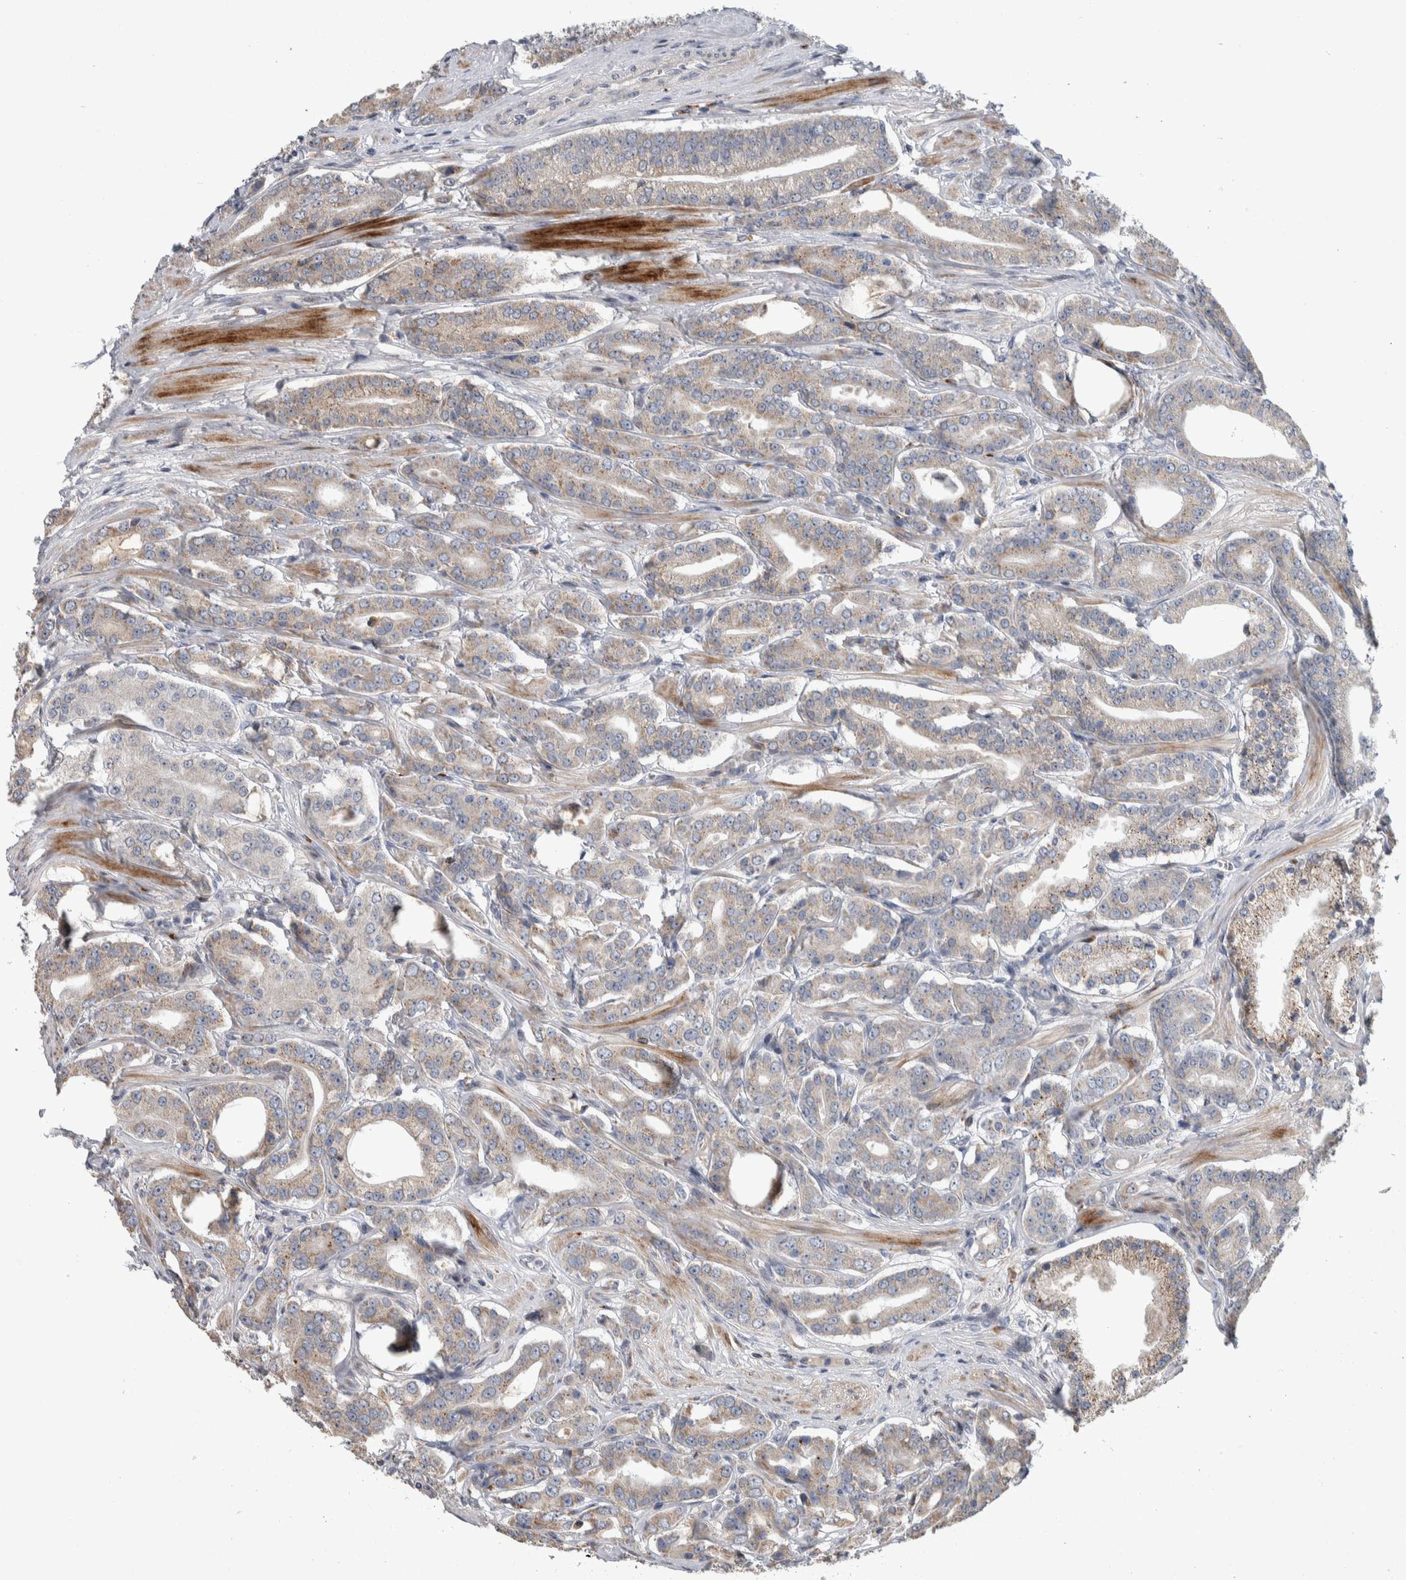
{"staining": {"intensity": "weak", "quantity": "25%-75%", "location": "cytoplasmic/membranous"}, "tissue": "prostate cancer", "cell_type": "Tumor cells", "image_type": "cancer", "snomed": [{"axis": "morphology", "description": "Adenocarcinoma, High grade"}, {"axis": "topography", "description": "Prostate"}], "caption": "Brown immunohistochemical staining in high-grade adenocarcinoma (prostate) demonstrates weak cytoplasmic/membranous expression in about 25%-75% of tumor cells. (DAB (3,3'-diaminobenzidine) IHC, brown staining for protein, blue staining for nuclei).", "gene": "FAM83G", "patient": {"sex": "male", "age": 71}}